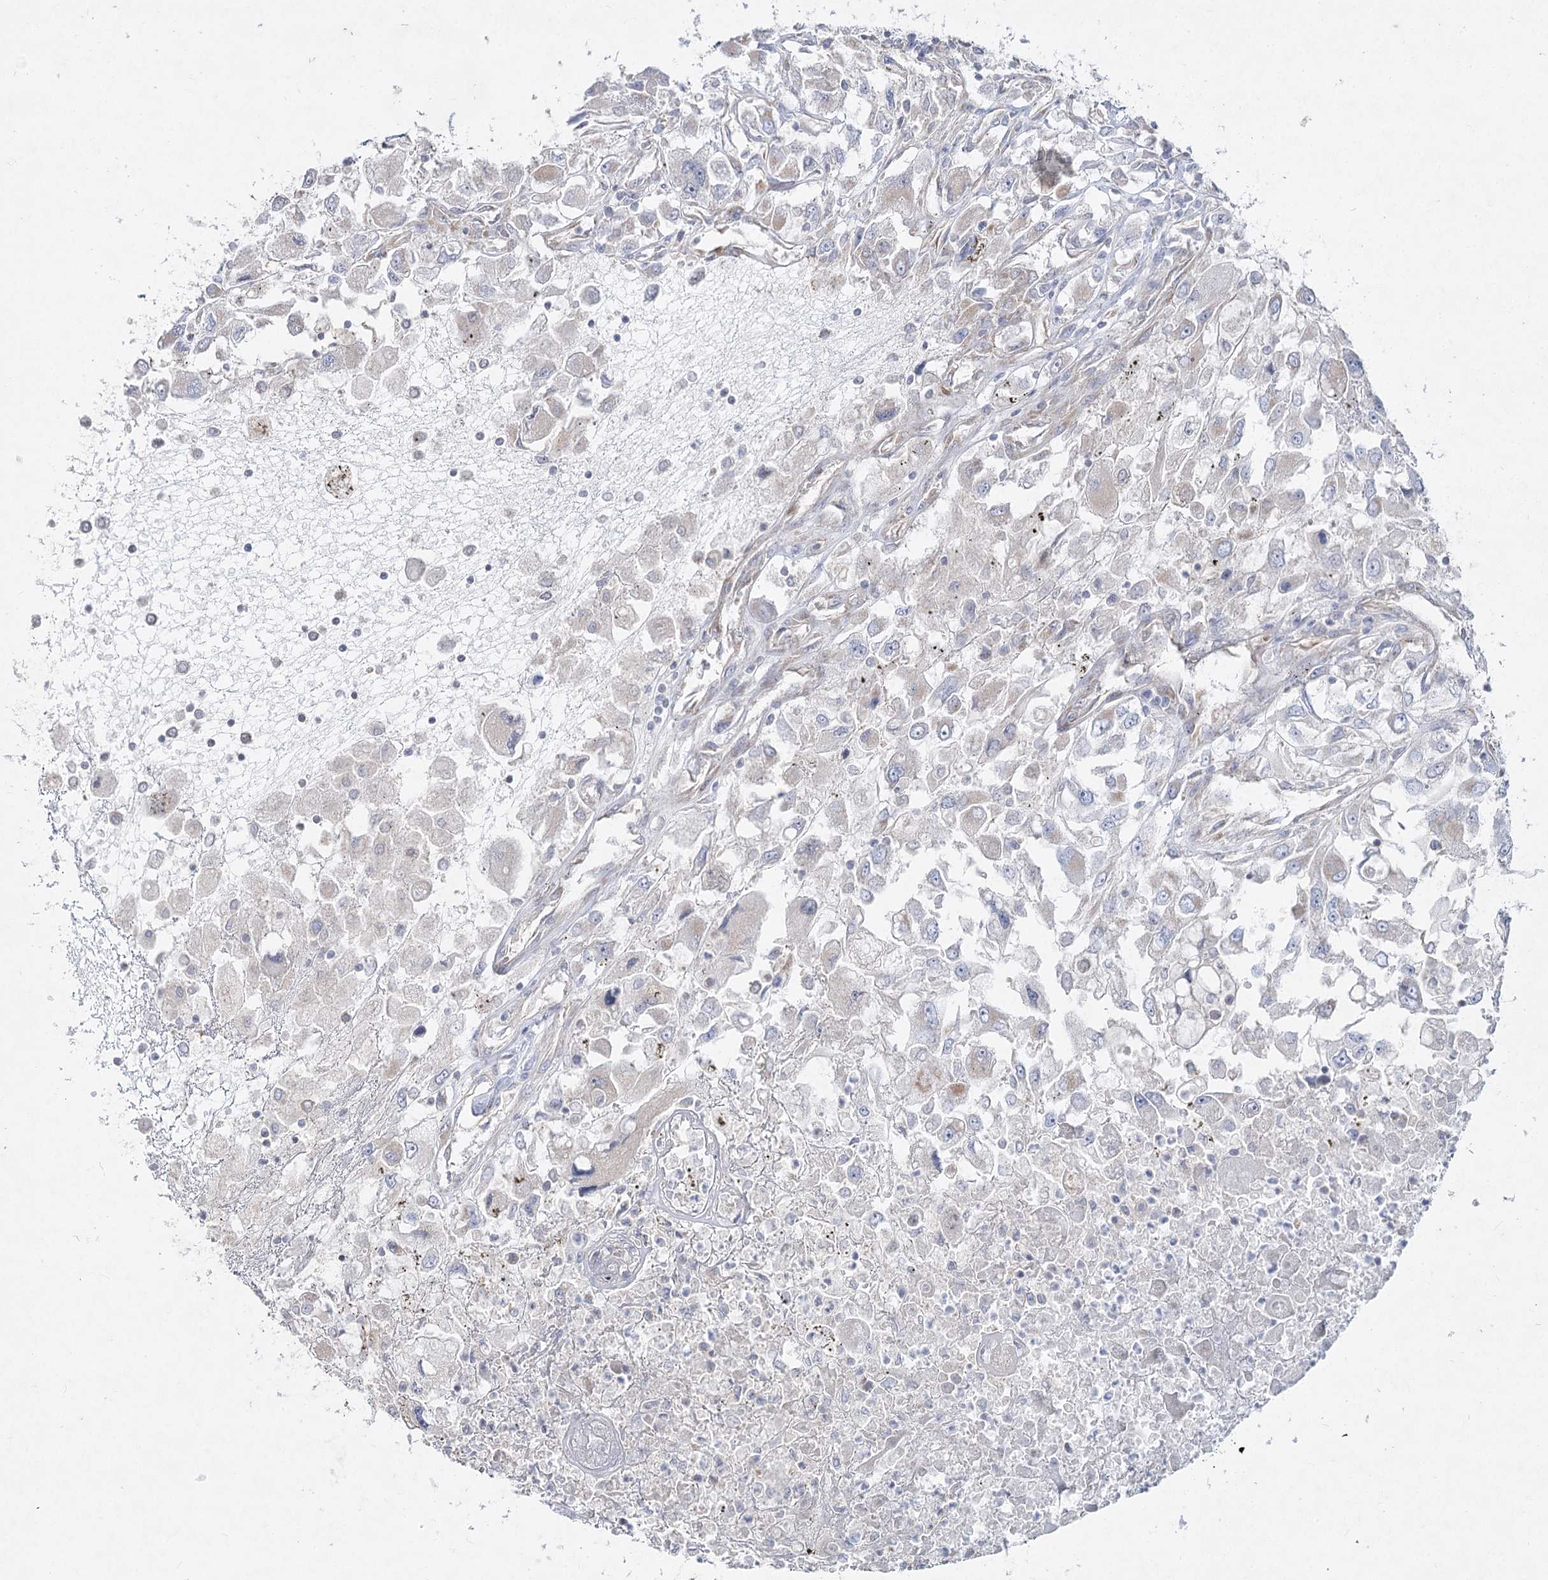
{"staining": {"intensity": "negative", "quantity": "none", "location": "none"}, "tissue": "renal cancer", "cell_type": "Tumor cells", "image_type": "cancer", "snomed": [{"axis": "morphology", "description": "Adenocarcinoma, NOS"}, {"axis": "topography", "description": "Kidney"}], "caption": "DAB (3,3'-diaminobenzidine) immunohistochemical staining of human renal adenocarcinoma reveals no significant positivity in tumor cells.", "gene": "TMEM187", "patient": {"sex": "female", "age": 52}}